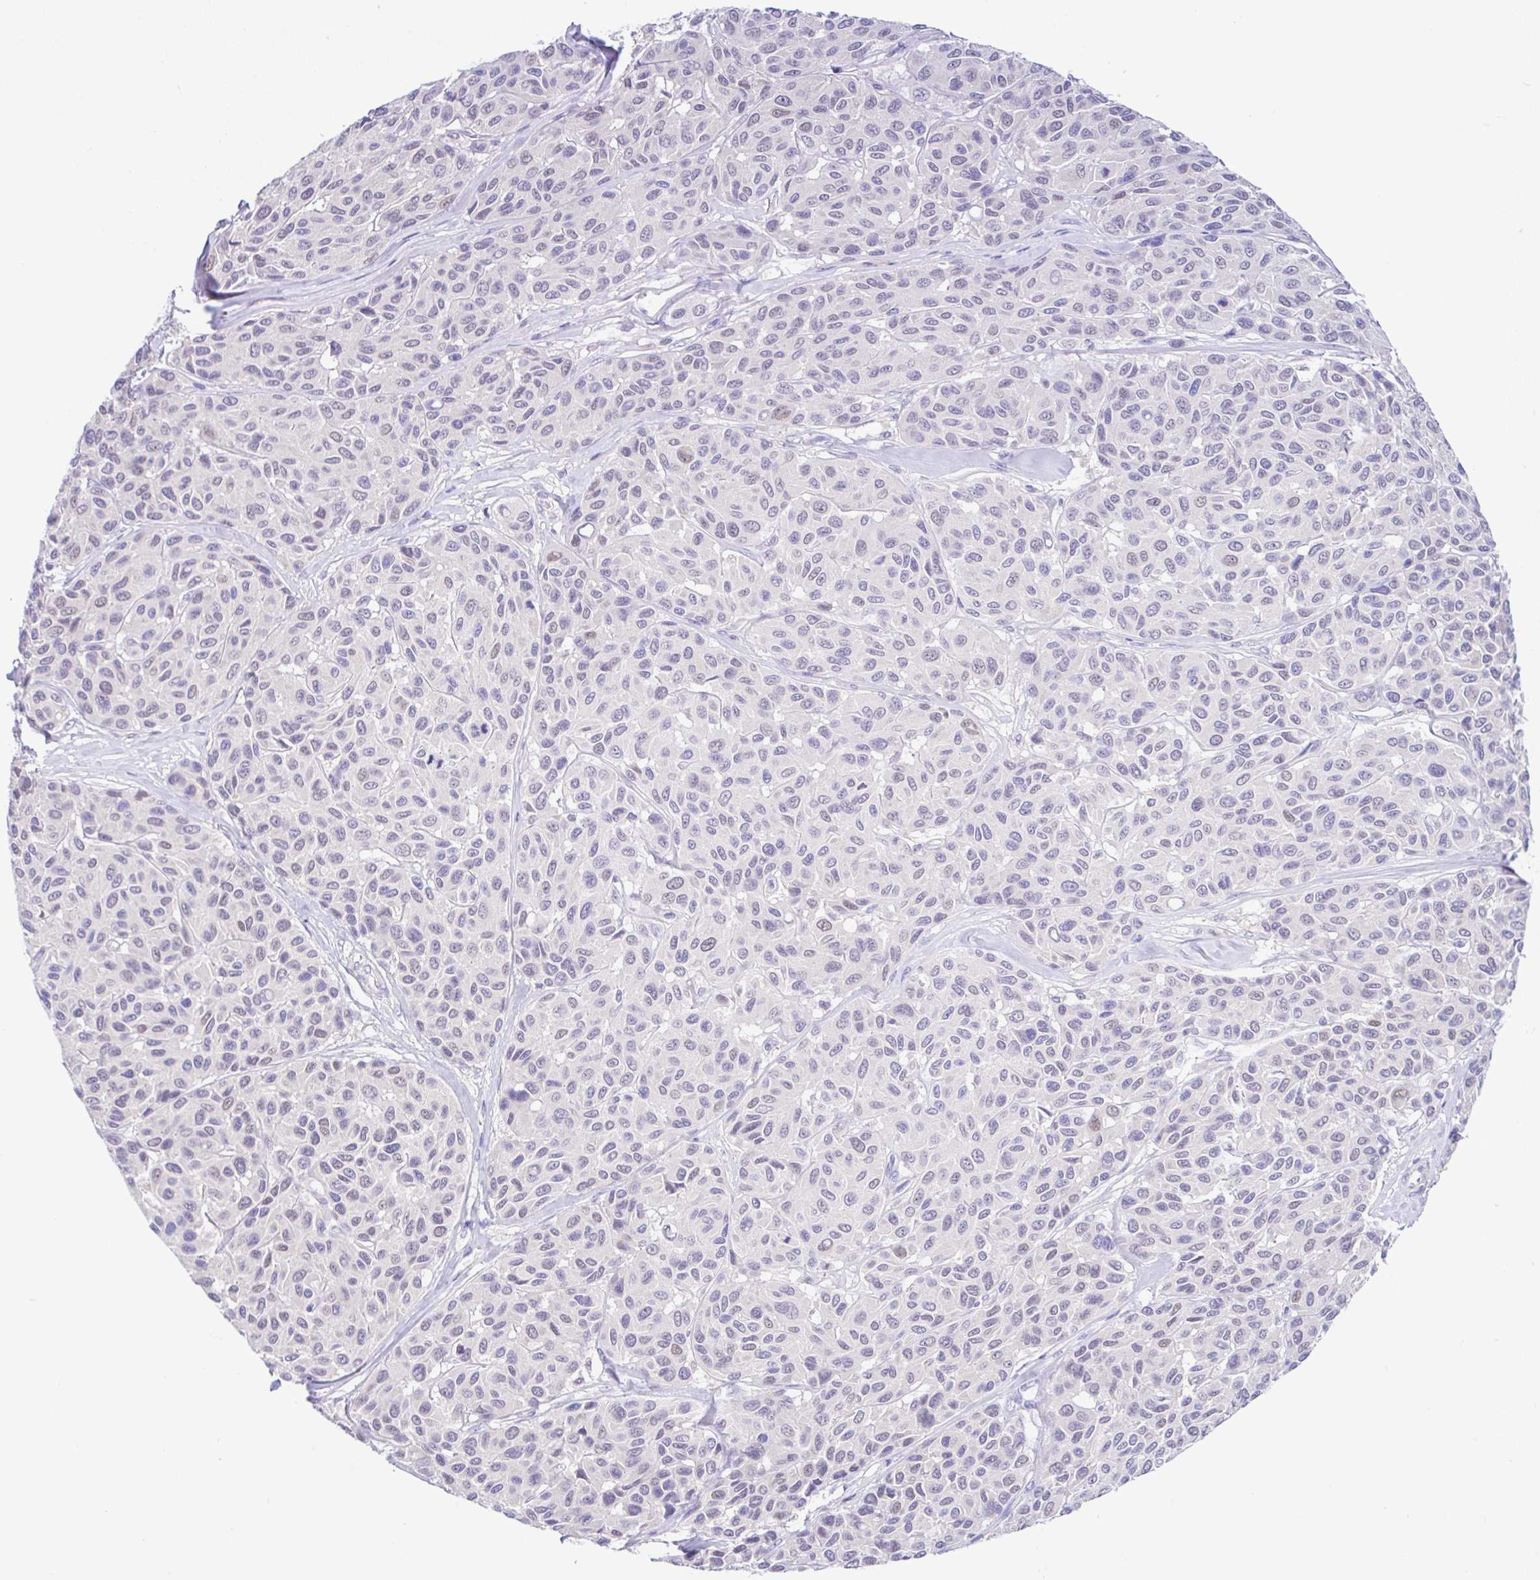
{"staining": {"intensity": "negative", "quantity": "none", "location": "none"}, "tissue": "melanoma", "cell_type": "Tumor cells", "image_type": "cancer", "snomed": [{"axis": "morphology", "description": "Malignant melanoma, NOS"}, {"axis": "topography", "description": "Skin"}], "caption": "Image shows no significant protein expression in tumor cells of melanoma.", "gene": "ANO4", "patient": {"sex": "female", "age": 66}}